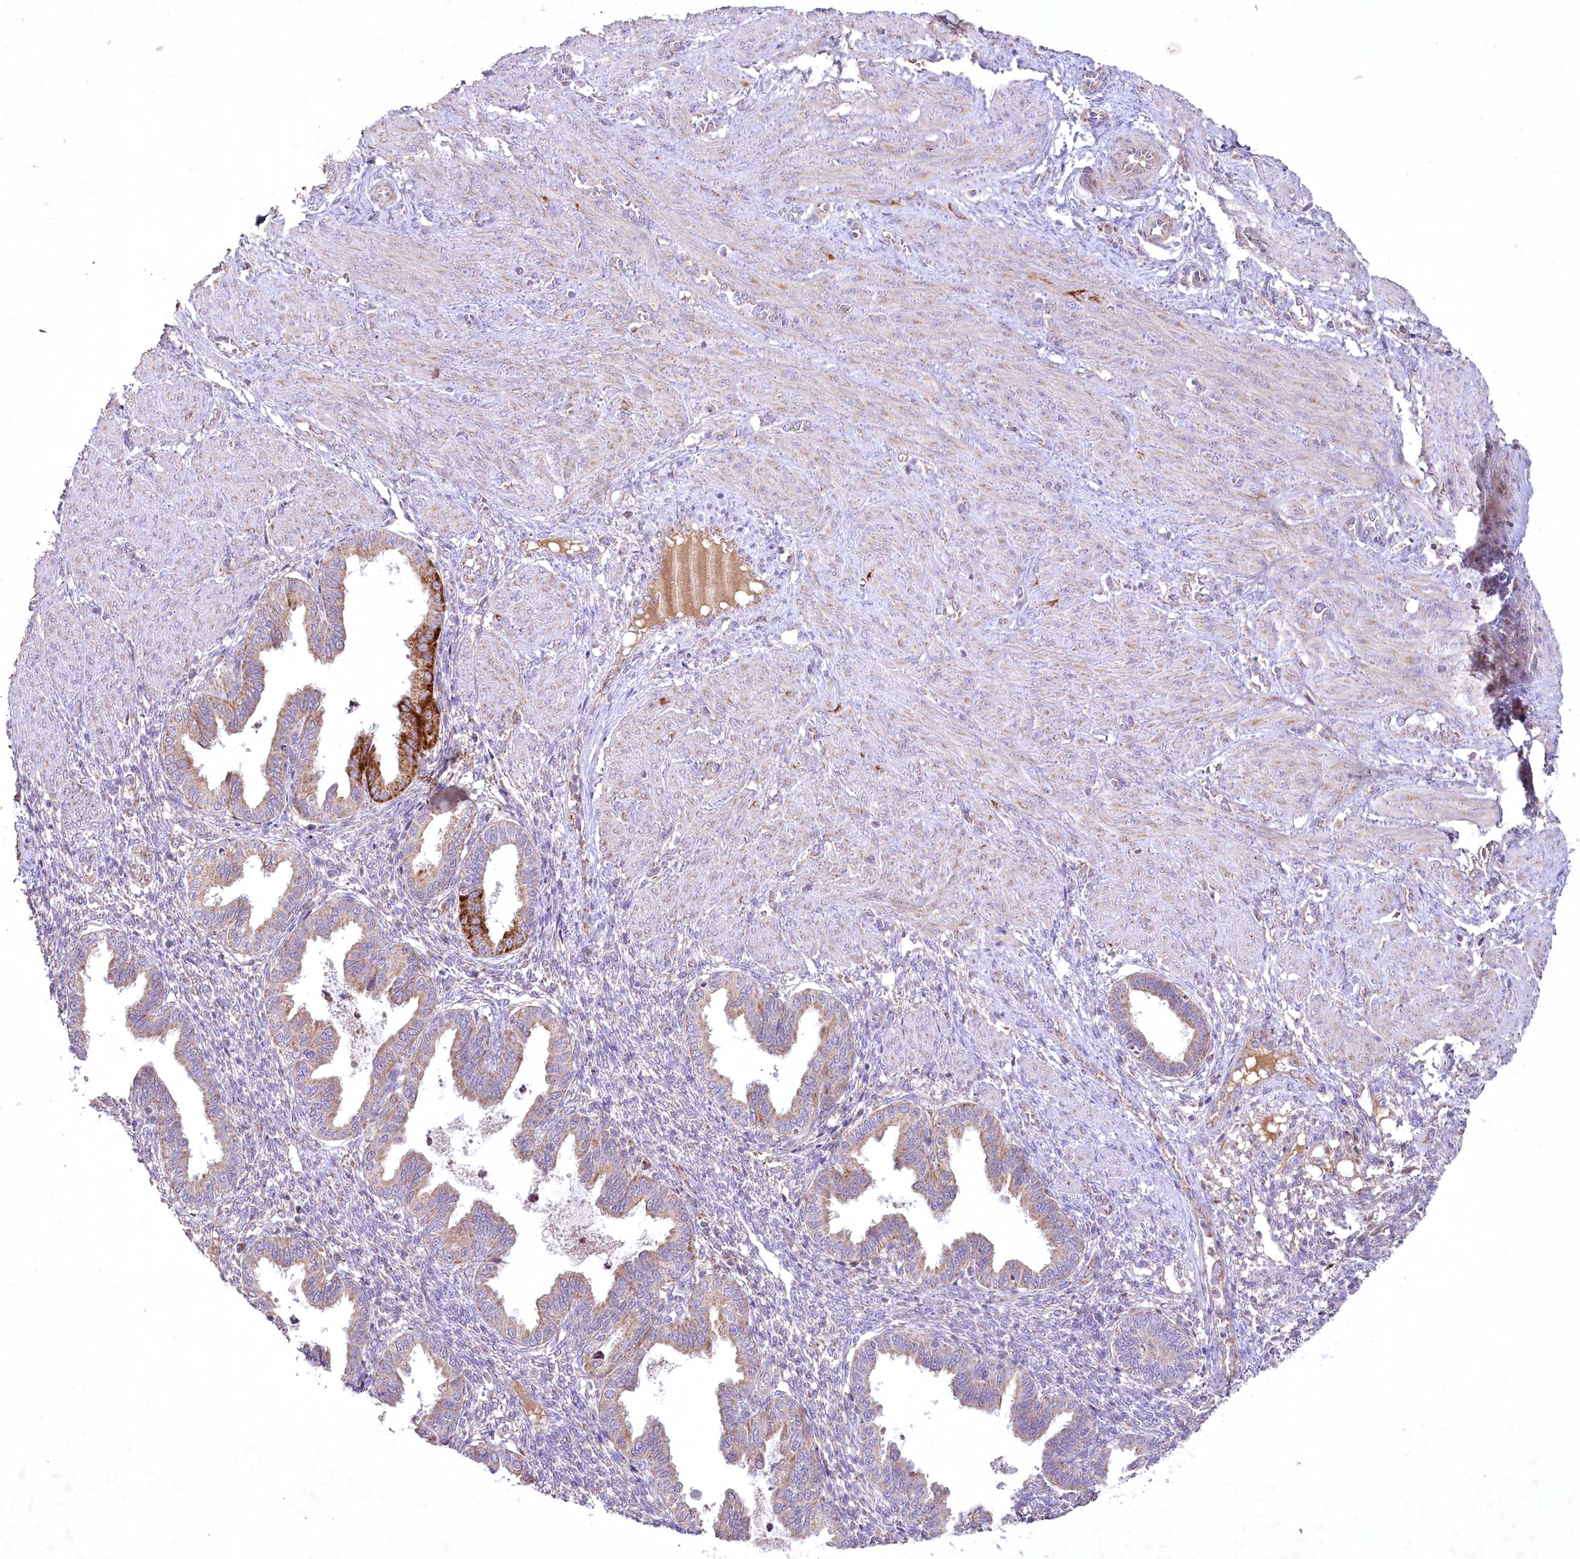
{"staining": {"intensity": "negative", "quantity": "none", "location": "none"}, "tissue": "endometrium", "cell_type": "Cells in endometrial stroma", "image_type": "normal", "snomed": [{"axis": "morphology", "description": "Normal tissue, NOS"}, {"axis": "topography", "description": "Endometrium"}], "caption": "Histopathology image shows no significant protein staining in cells in endometrial stroma of benign endometrium. The staining is performed using DAB (3,3'-diaminobenzidine) brown chromogen with nuclei counter-stained in using hematoxylin.", "gene": "MRPL44", "patient": {"sex": "female", "age": 33}}